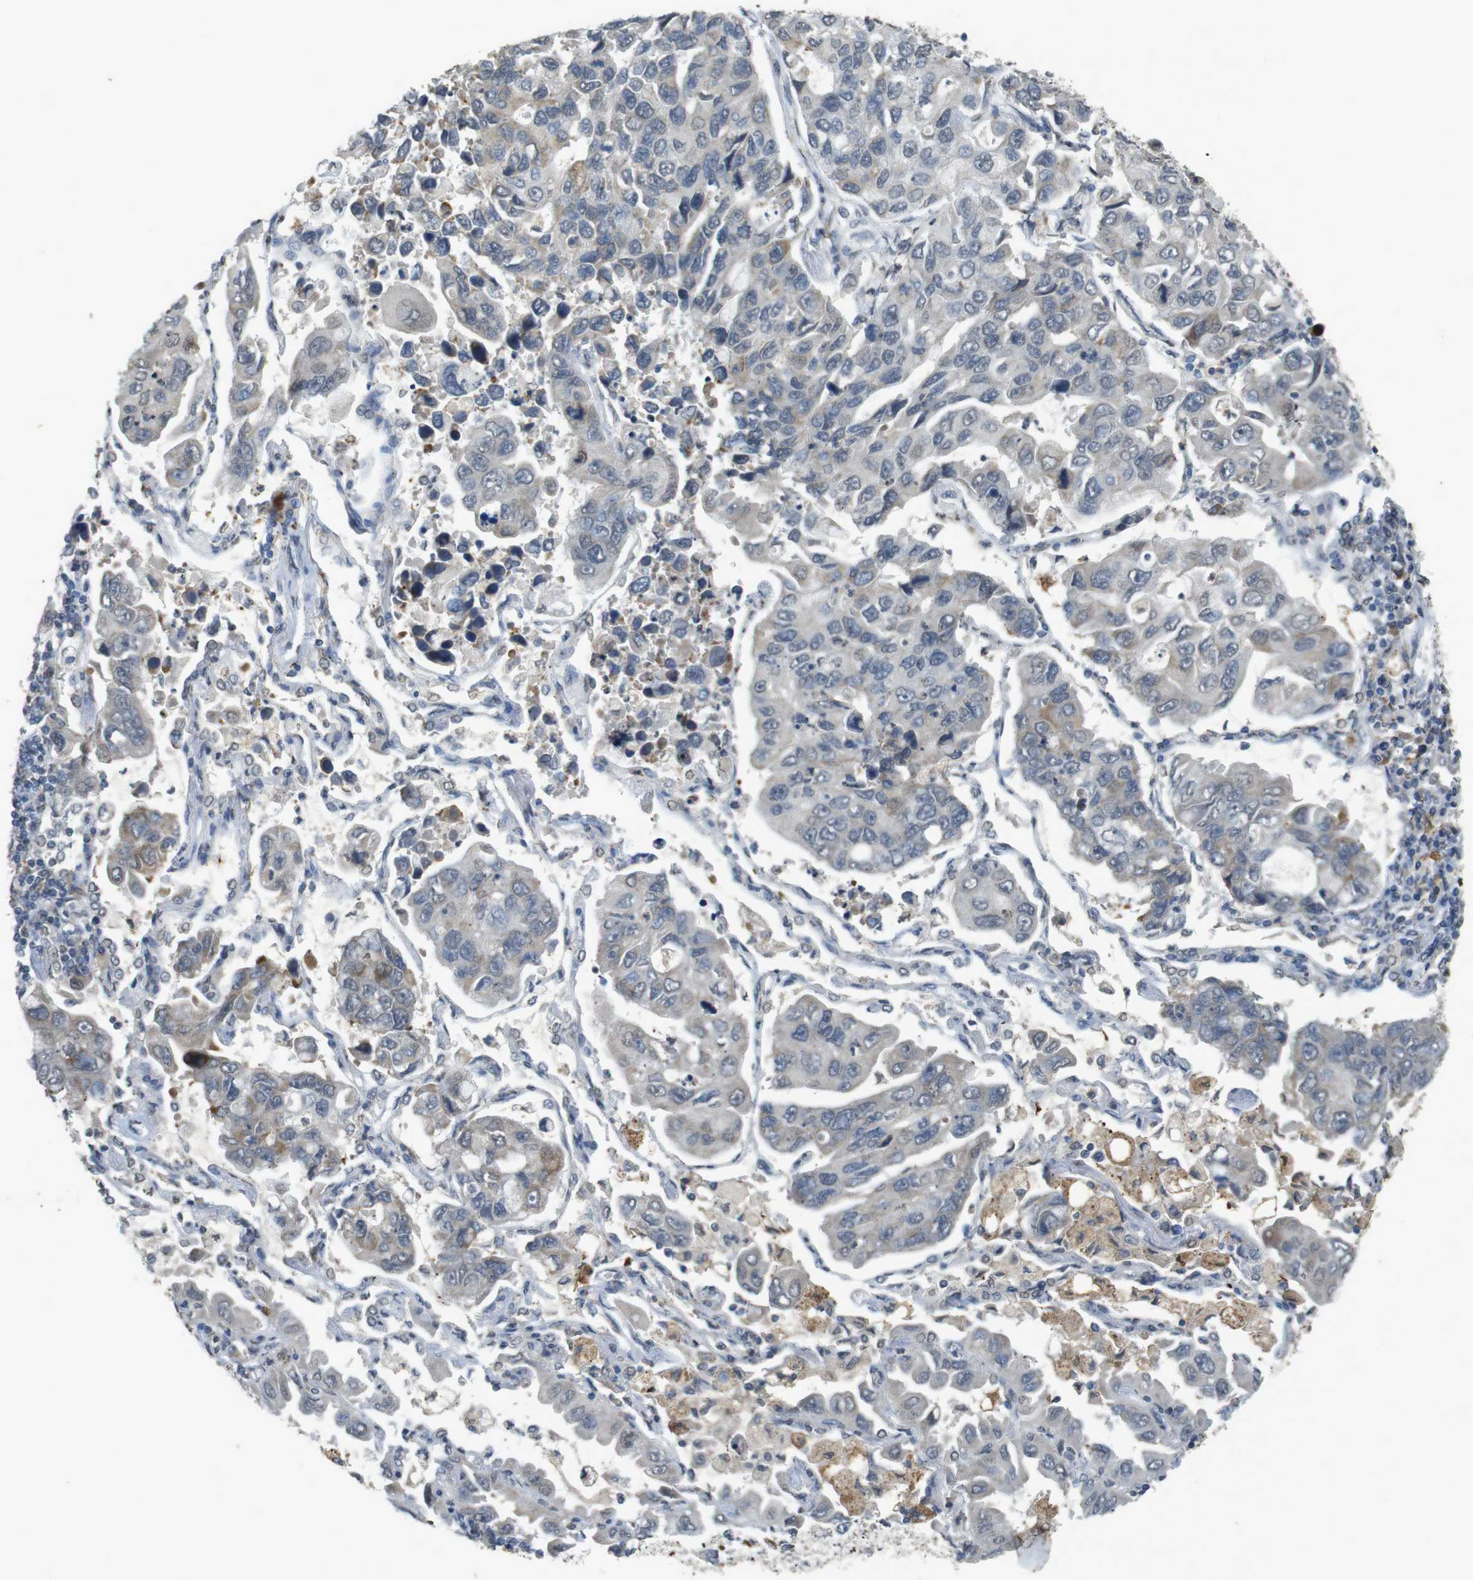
{"staining": {"intensity": "weak", "quantity": "<25%", "location": "cytoplasmic/membranous"}, "tissue": "lung cancer", "cell_type": "Tumor cells", "image_type": "cancer", "snomed": [{"axis": "morphology", "description": "Adenocarcinoma, NOS"}, {"axis": "topography", "description": "Lung"}], "caption": "Micrograph shows no significant protein staining in tumor cells of lung adenocarcinoma. The staining is performed using DAB brown chromogen with nuclei counter-stained in using hematoxylin.", "gene": "FZD10", "patient": {"sex": "male", "age": 64}}